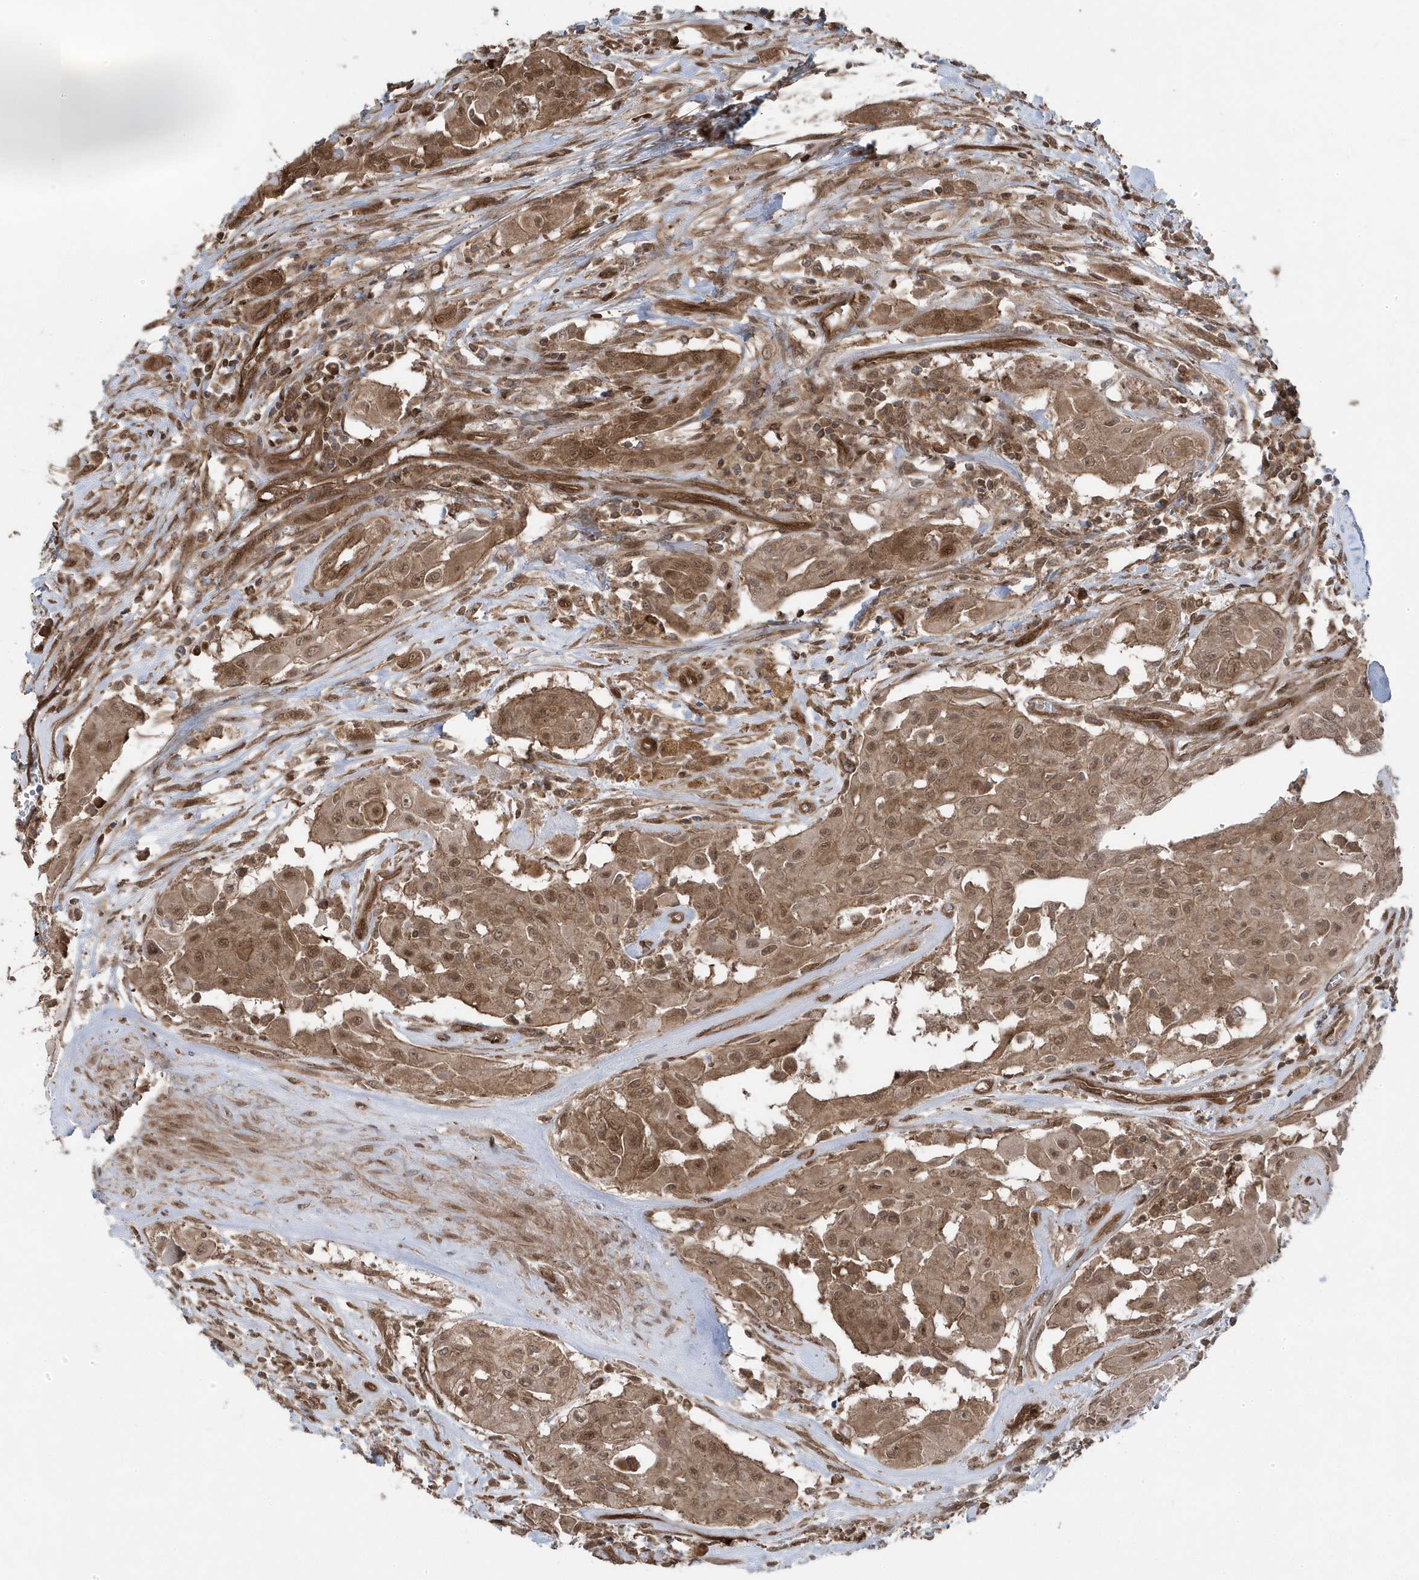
{"staining": {"intensity": "moderate", "quantity": ">75%", "location": "cytoplasmic/membranous,nuclear"}, "tissue": "thyroid cancer", "cell_type": "Tumor cells", "image_type": "cancer", "snomed": [{"axis": "morphology", "description": "Papillary adenocarcinoma, NOS"}, {"axis": "topography", "description": "Thyroid gland"}], "caption": "This histopathology image shows IHC staining of human thyroid cancer, with medium moderate cytoplasmic/membranous and nuclear staining in about >75% of tumor cells.", "gene": "MAPK1IP1L", "patient": {"sex": "female", "age": 59}}